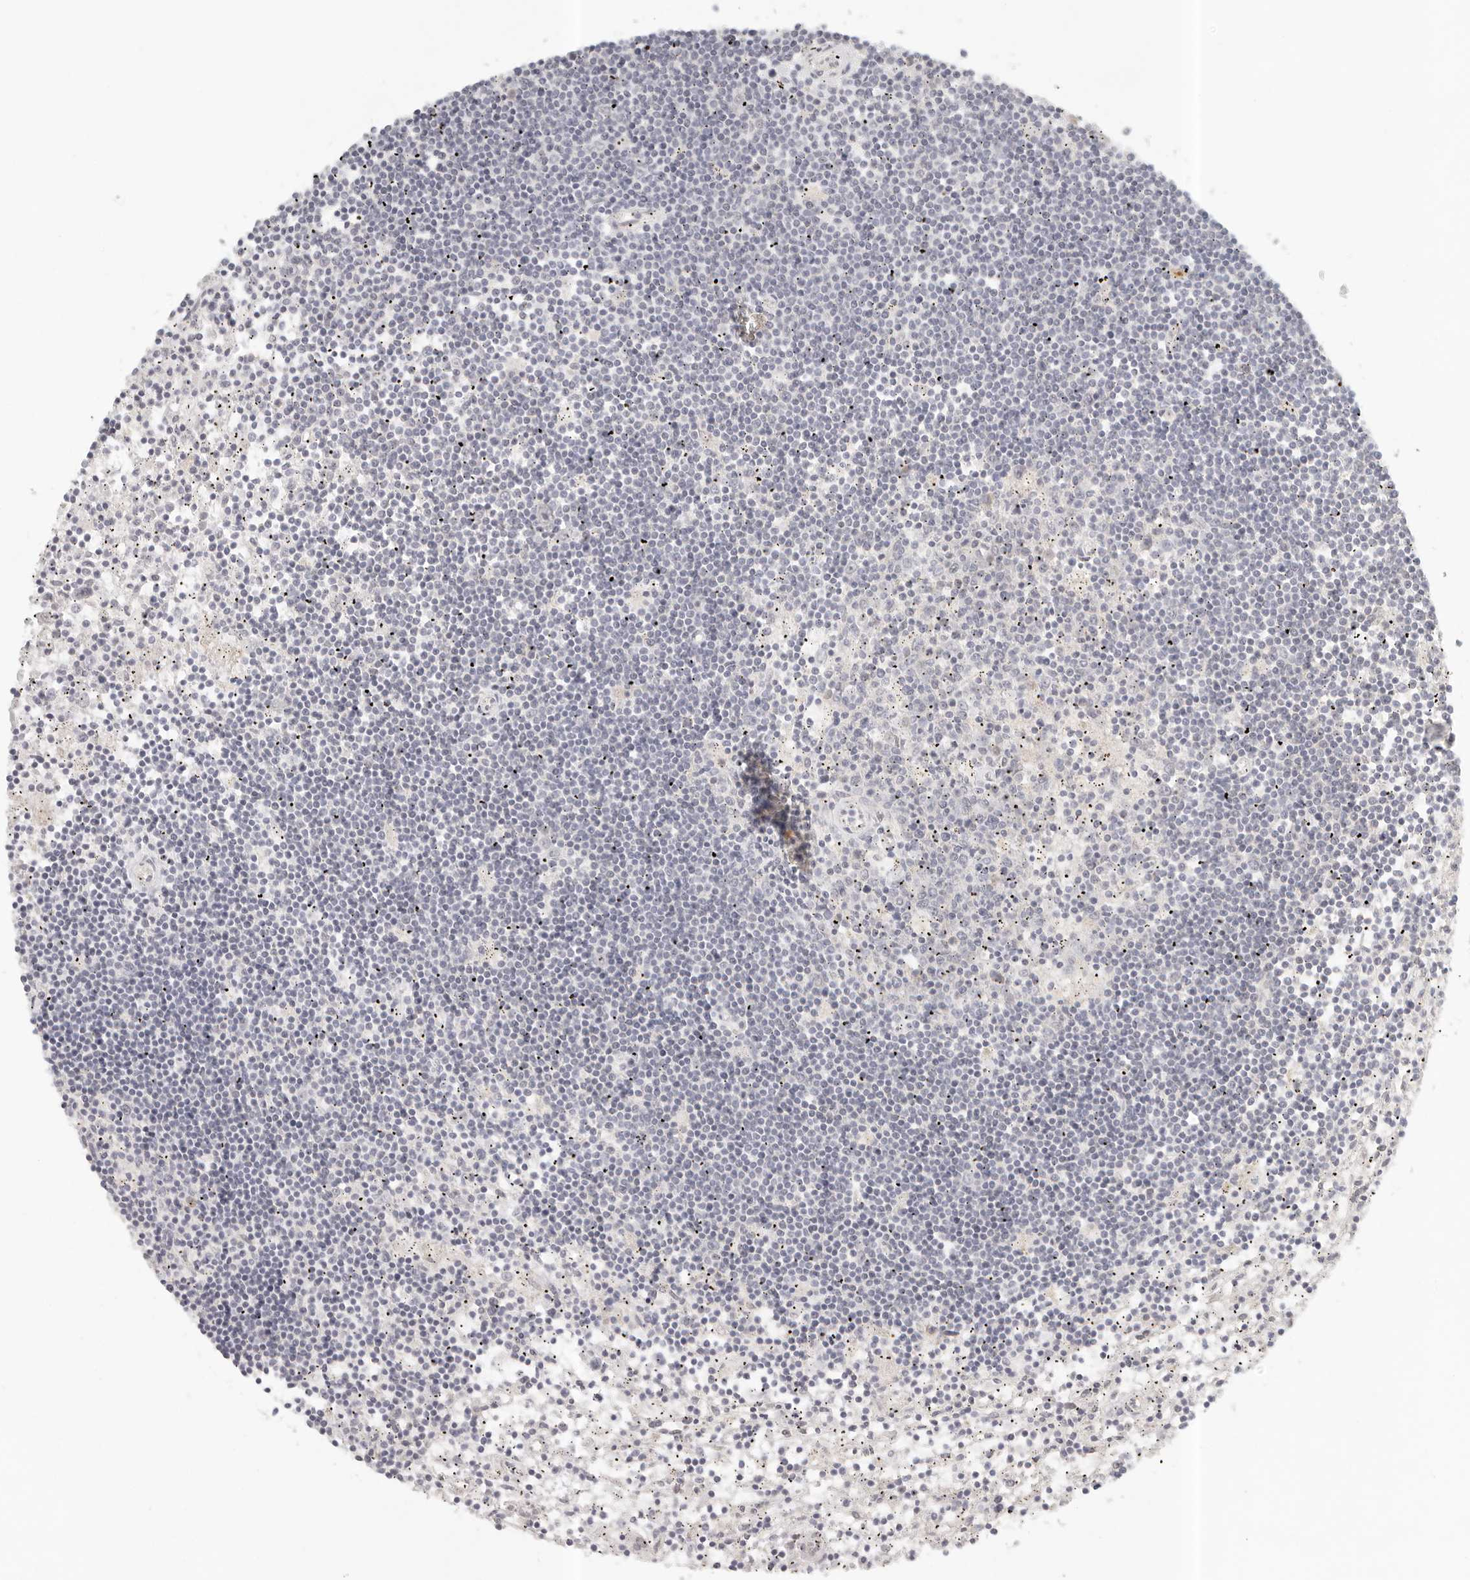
{"staining": {"intensity": "negative", "quantity": "none", "location": "none"}, "tissue": "lymphoma", "cell_type": "Tumor cells", "image_type": "cancer", "snomed": [{"axis": "morphology", "description": "Malignant lymphoma, non-Hodgkin's type, Low grade"}, {"axis": "topography", "description": "Spleen"}], "caption": "Human malignant lymphoma, non-Hodgkin's type (low-grade) stained for a protein using immunohistochemistry (IHC) displays no staining in tumor cells.", "gene": "KDF1", "patient": {"sex": "male", "age": 76}}